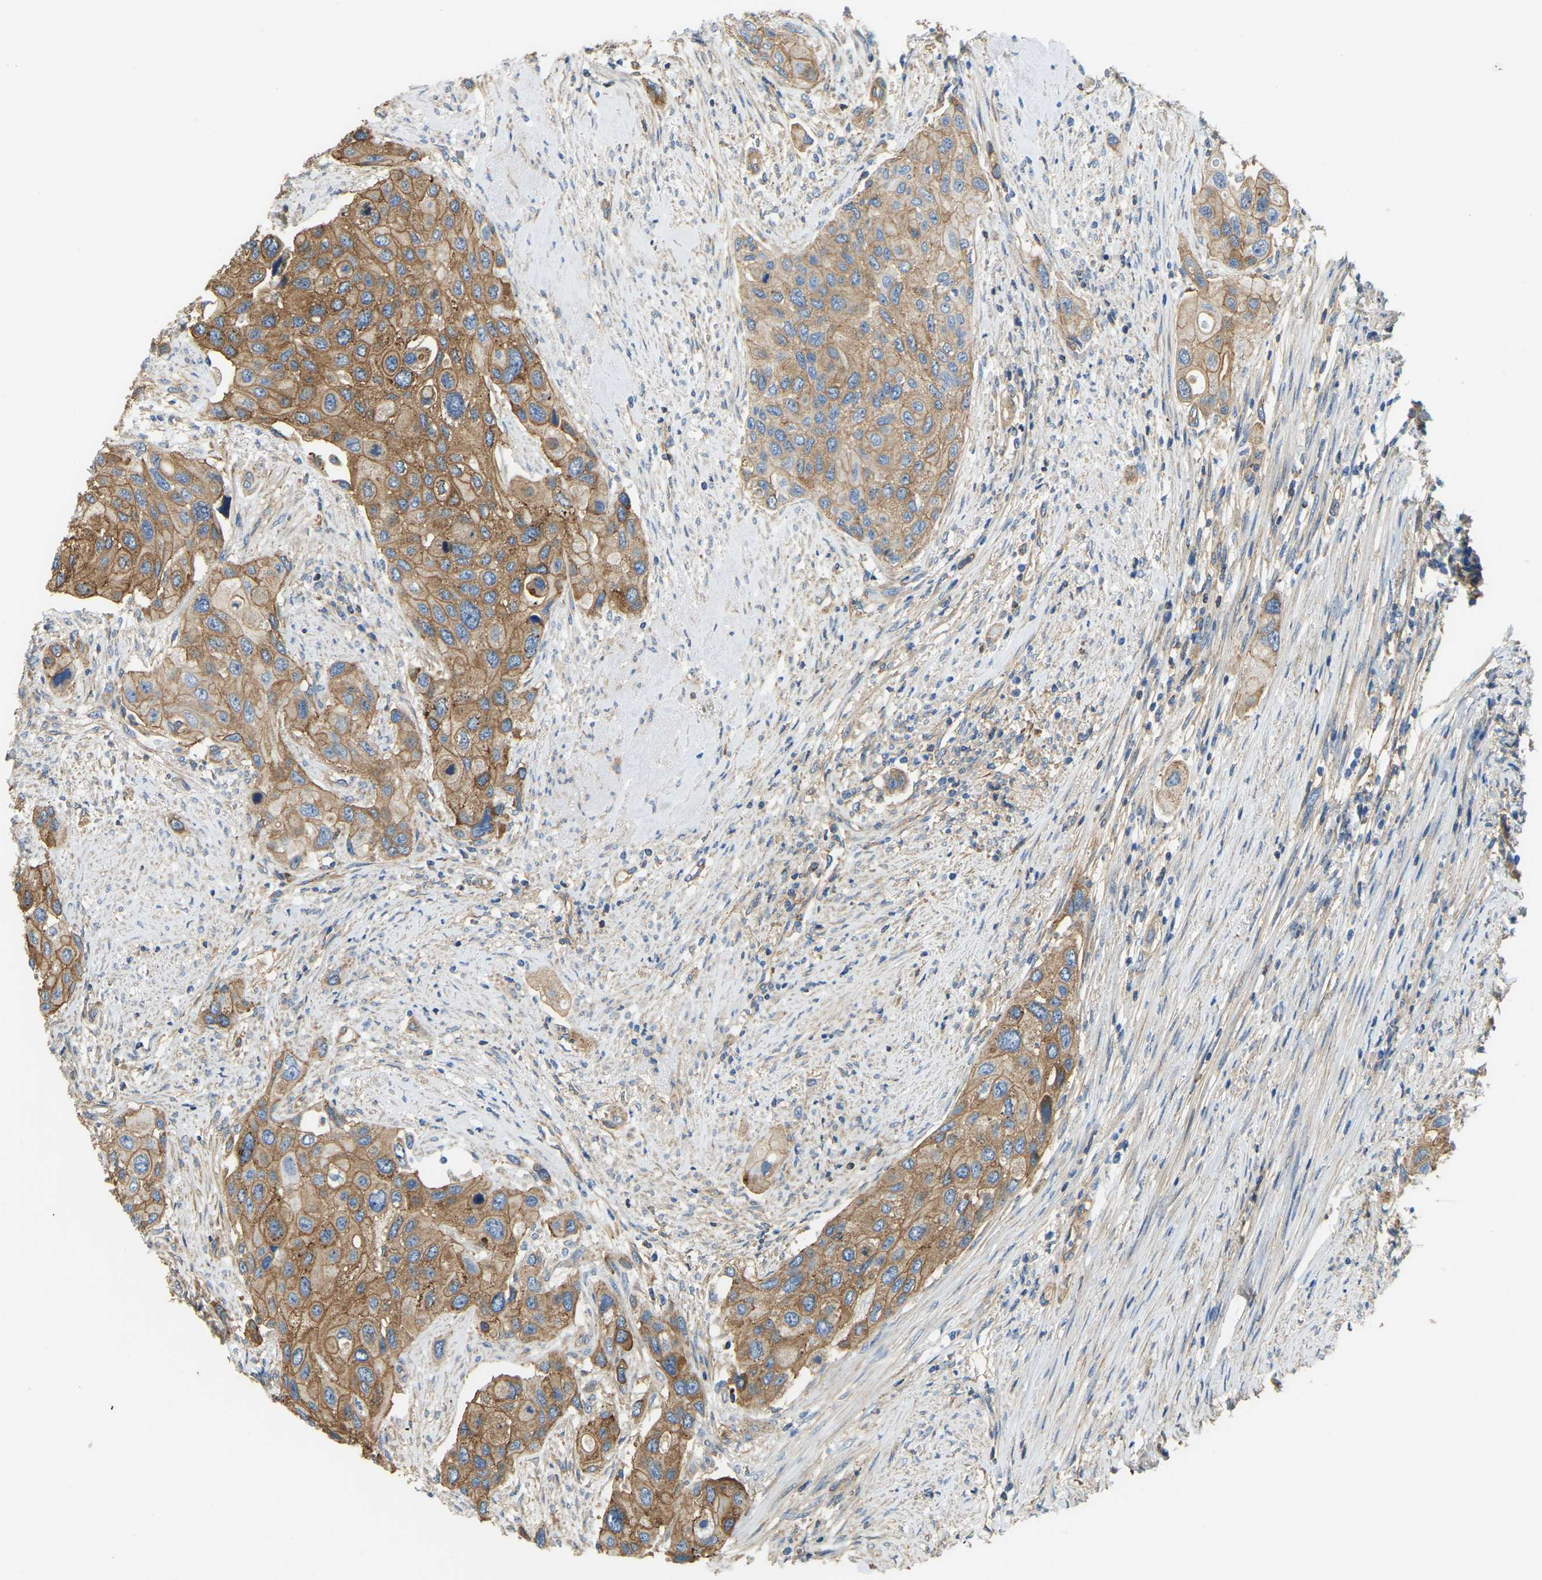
{"staining": {"intensity": "moderate", "quantity": ">75%", "location": "cytoplasmic/membranous"}, "tissue": "urothelial cancer", "cell_type": "Tumor cells", "image_type": "cancer", "snomed": [{"axis": "morphology", "description": "Urothelial carcinoma, High grade"}, {"axis": "topography", "description": "Urinary bladder"}], "caption": "Protein staining of urothelial carcinoma (high-grade) tissue shows moderate cytoplasmic/membranous expression in approximately >75% of tumor cells. The staining is performed using DAB (3,3'-diaminobenzidine) brown chromogen to label protein expression. The nuclei are counter-stained blue using hematoxylin.", "gene": "AHNAK", "patient": {"sex": "female", "age": 56}}